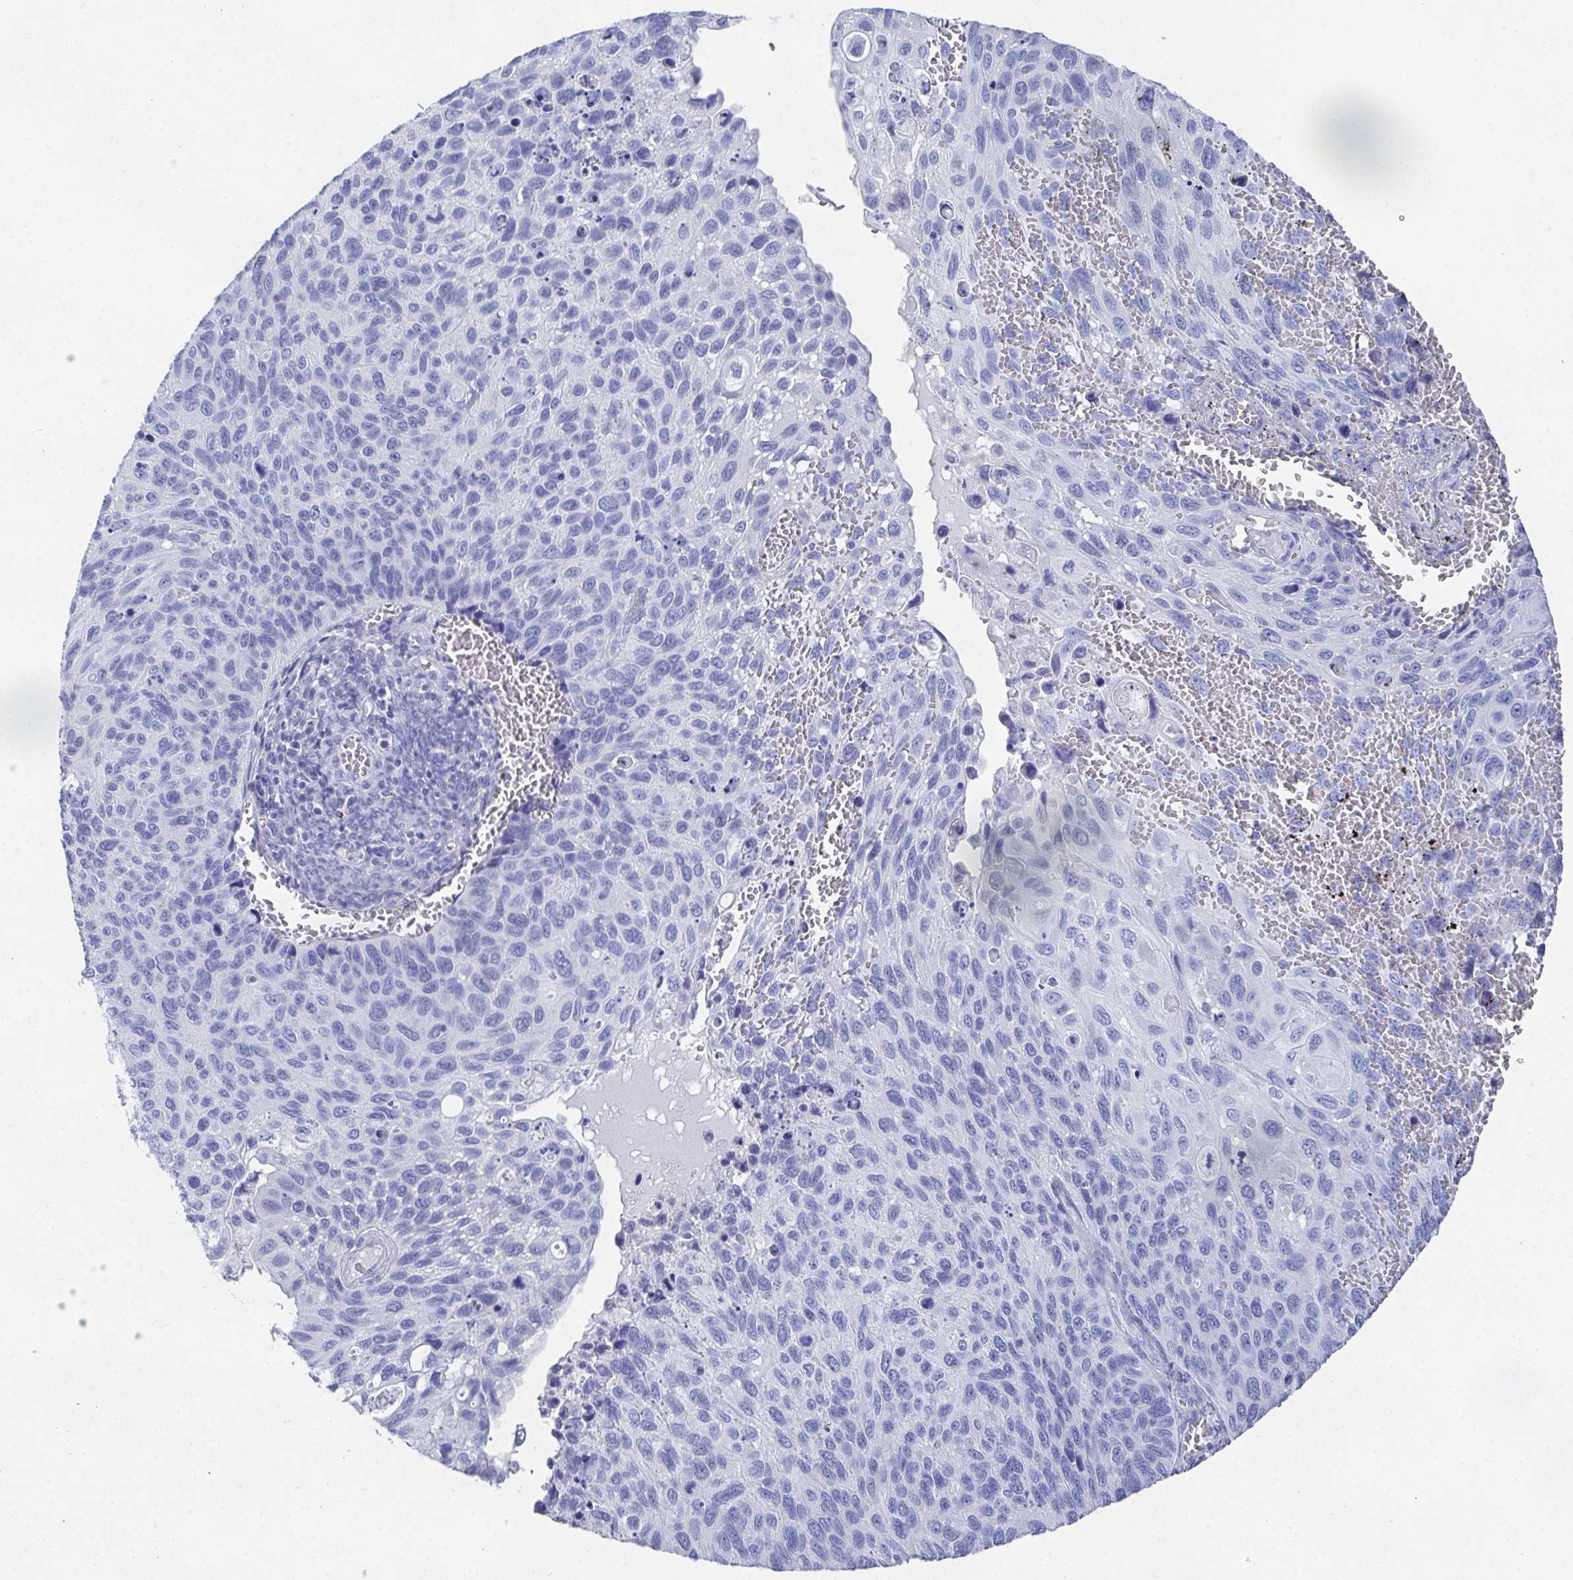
{"staining": {"intensity": "negative", "quantity": "none", "location": "none"}, "tissue": "cervical cancer", "cell_type": "Tumor cells", "image_type": "cancer", "snomed": [{"axis": "morphology", "description": "Squamous cell carcinoma, NOS"}, {"axis": "topography", "description": "Cervix"}], "caption": "This is a image of IHC staining of cervical cancer, which shows no positivity in tumor cells.", "gene": "GRIA1", "patient": {"sex": "female", "age": 70}}